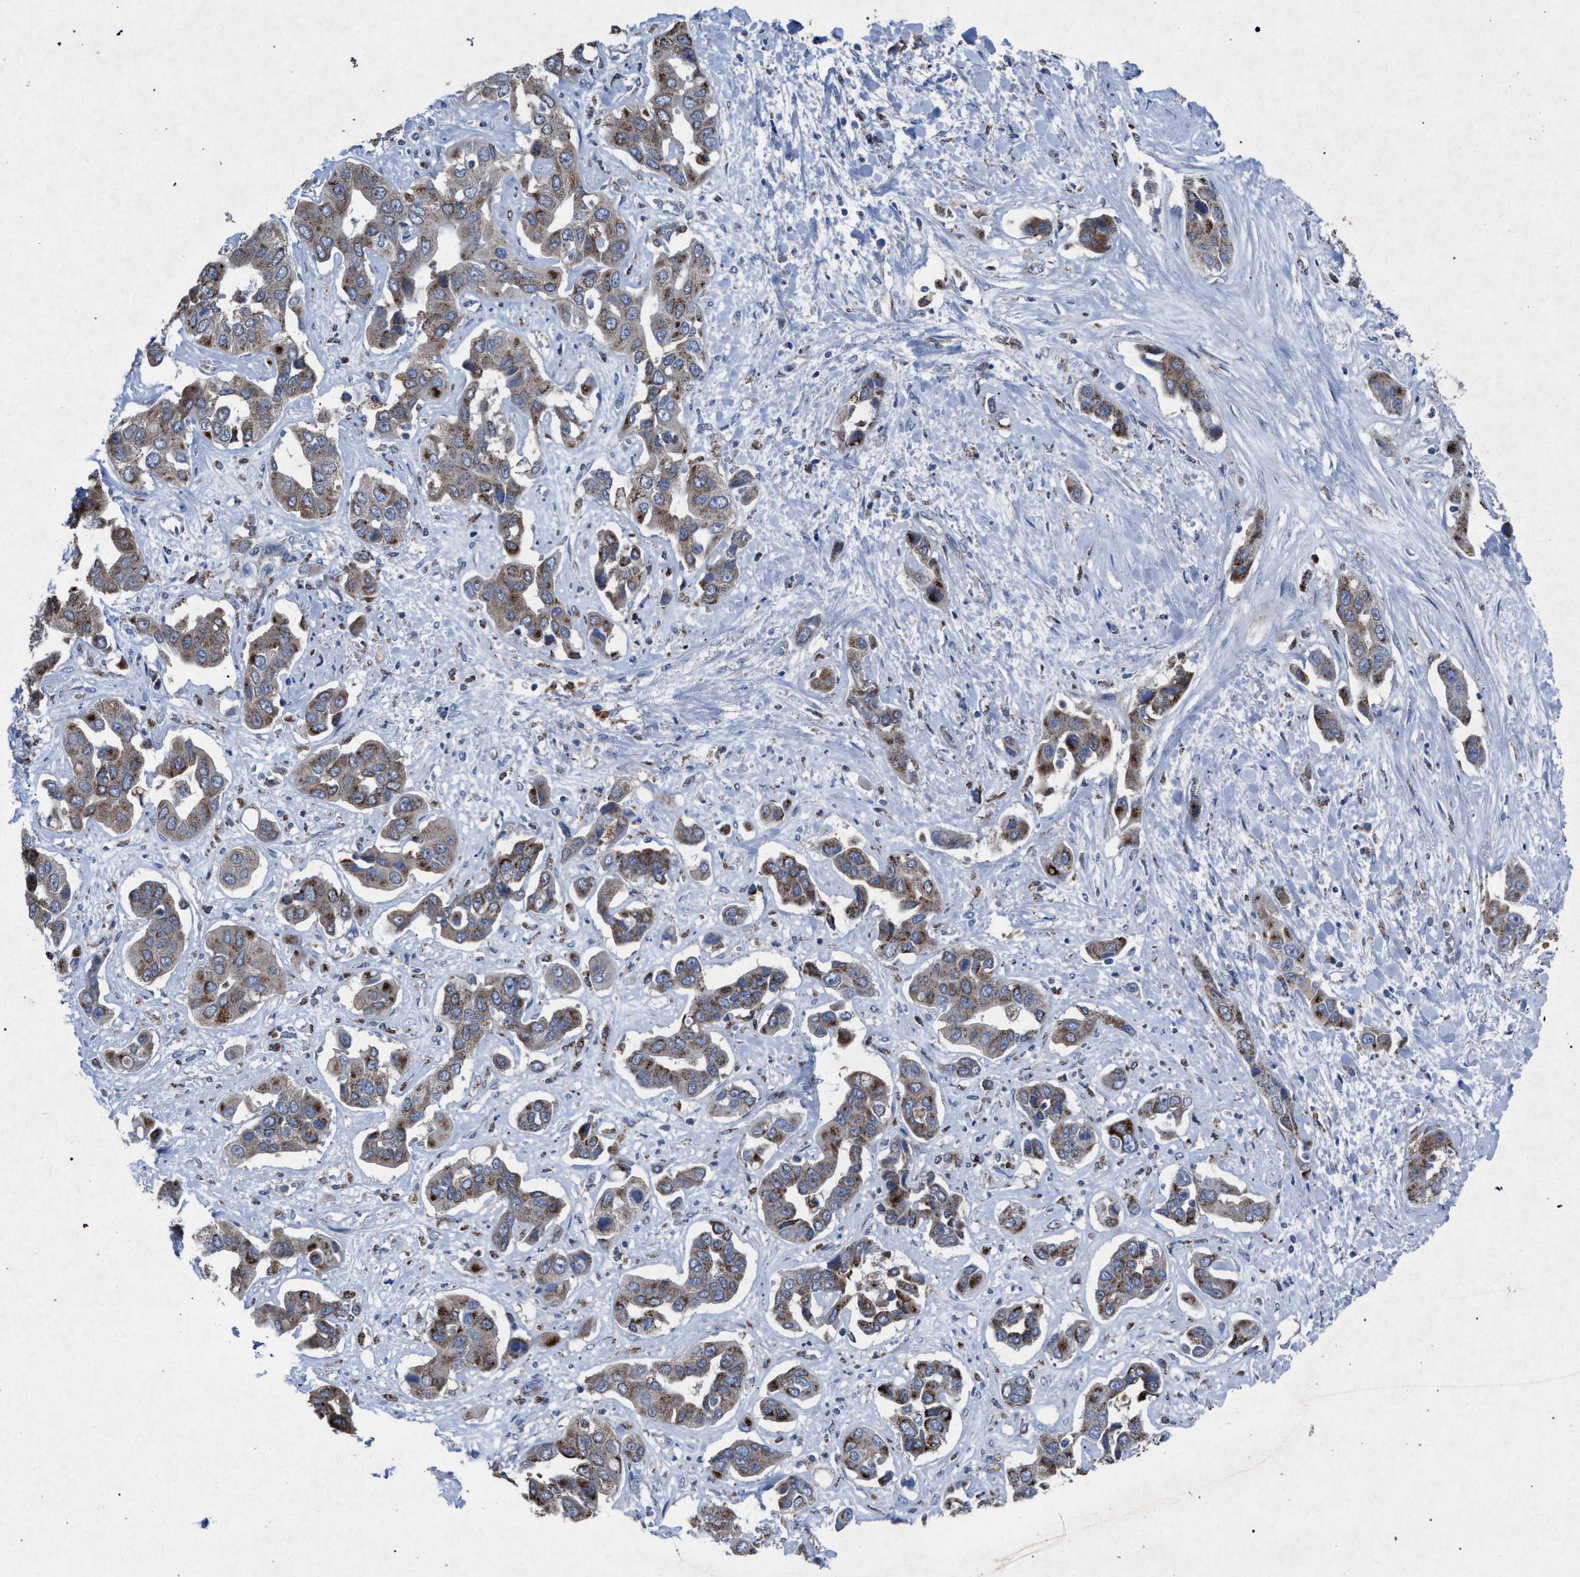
{"staining": {"intensity": "moderate", "quantity": ">75%", "location": "cytoplasmic/membranous"}, "tissue": "liver cancer", "cell_type": "Tumor cells", "image_type": "cancer", "snomed": [{"axis": "morphology", "description": "Cholangiocarcinoma"}, {"axis": "topography", "description": "Liver"}], "caption": "IHC micrograph of neoplastic tissue: human liver cancer stained using immunohistochemistry reveals medium levels of moderate protein expression localized specifically in the cytoplasmic/membranous of tumor cells, appearing as a cytoplasmic/membranous brown color.", "gene": "HSD17B4", "patient": {"sex": "female", "age": 52}}